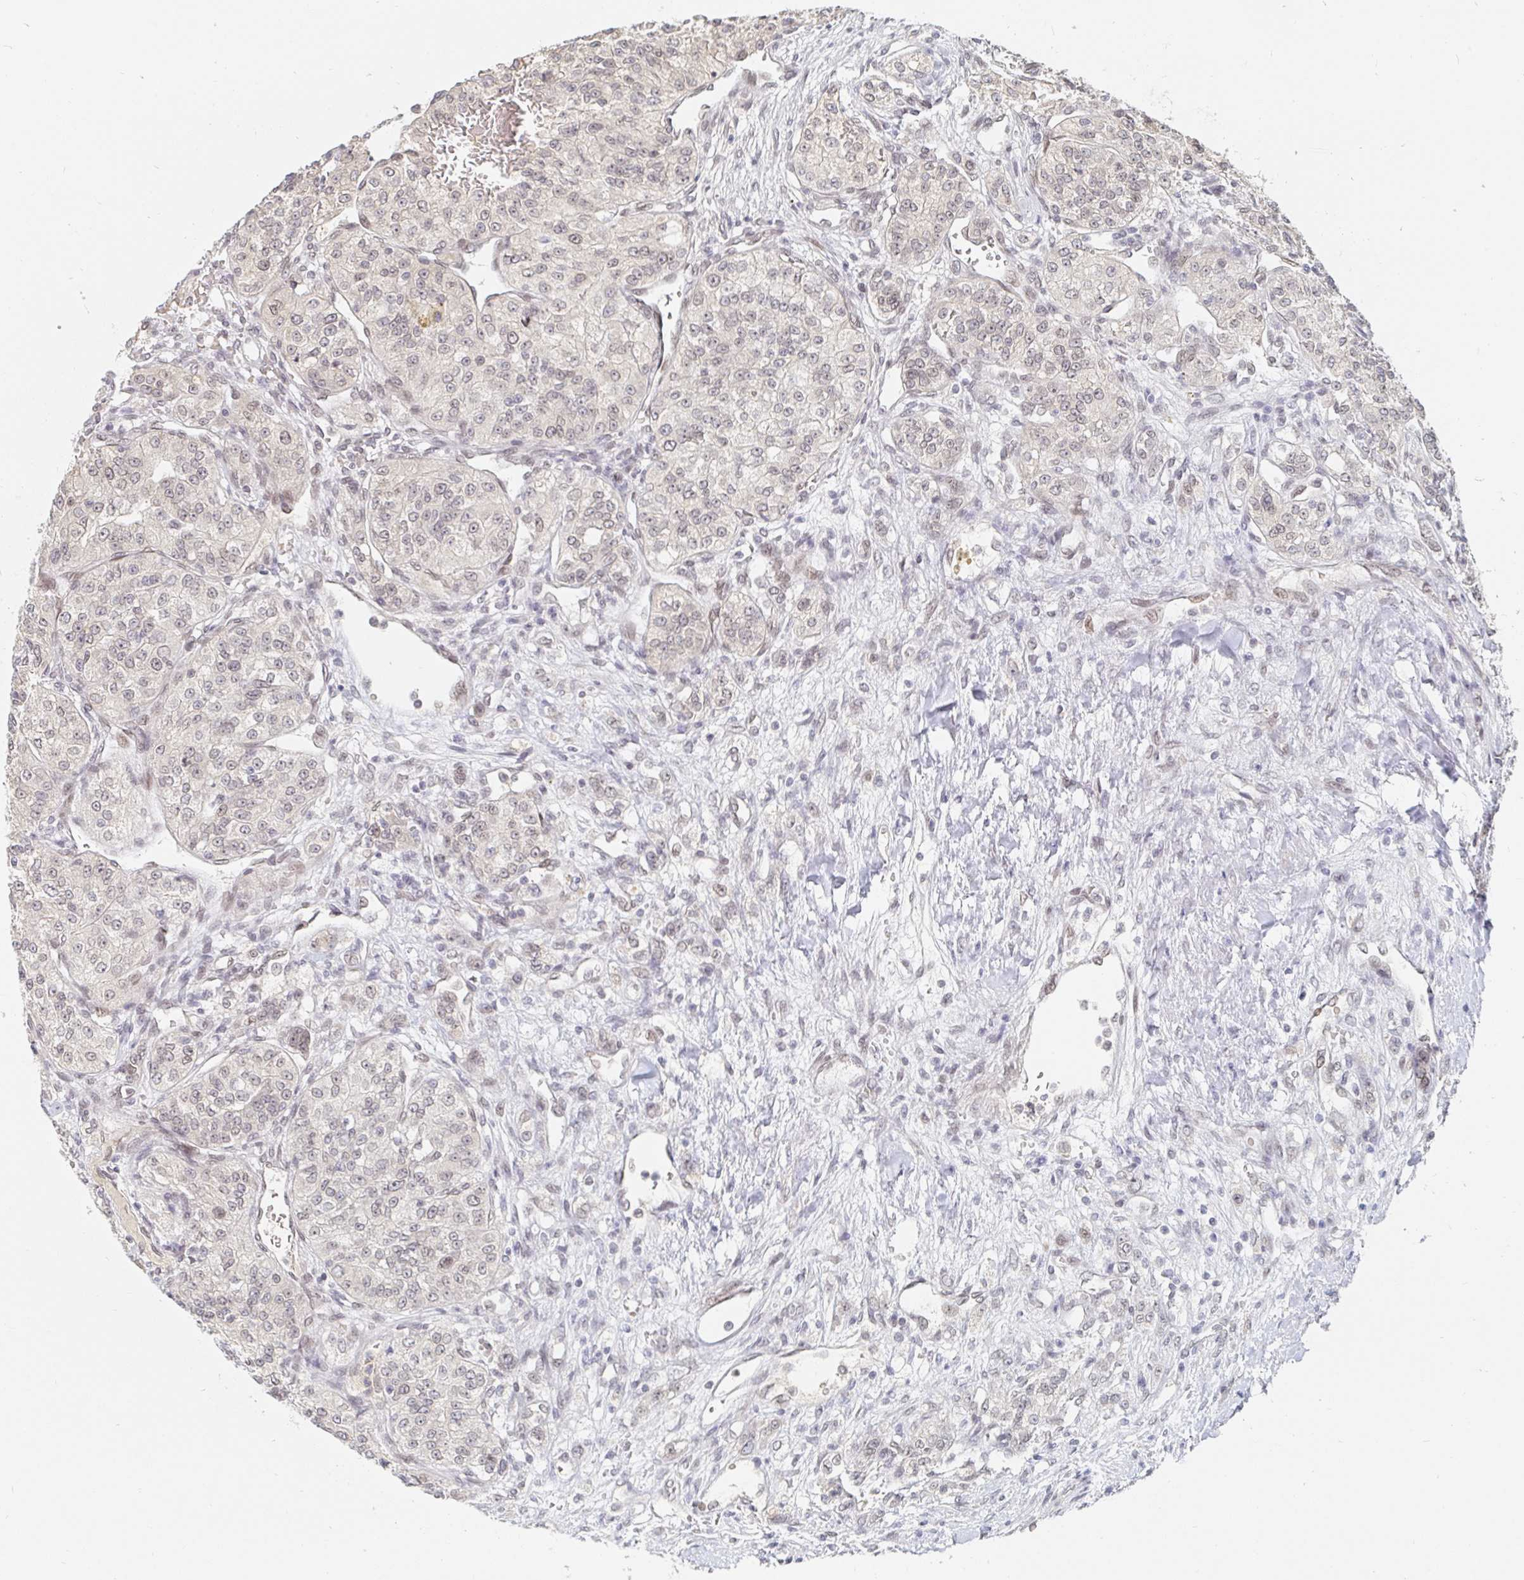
{"staining": {"intensity": "negative", "quantity": "none", "location": "none"}, "tissue": "renal cancer", "cell_type": "Tumor cells", "image_type": "cancer", "snomed": [{"axis": "morphology", "description": "Adenocarcinoma, NOS"}, {"axis": "topography", "description": "Kidney"}], "caption": "Tumor cells show no significant protein staining in adenocarcinoma (renal).", "gene": "CHD2", "patient": {"sex": "female", "age": 63}}